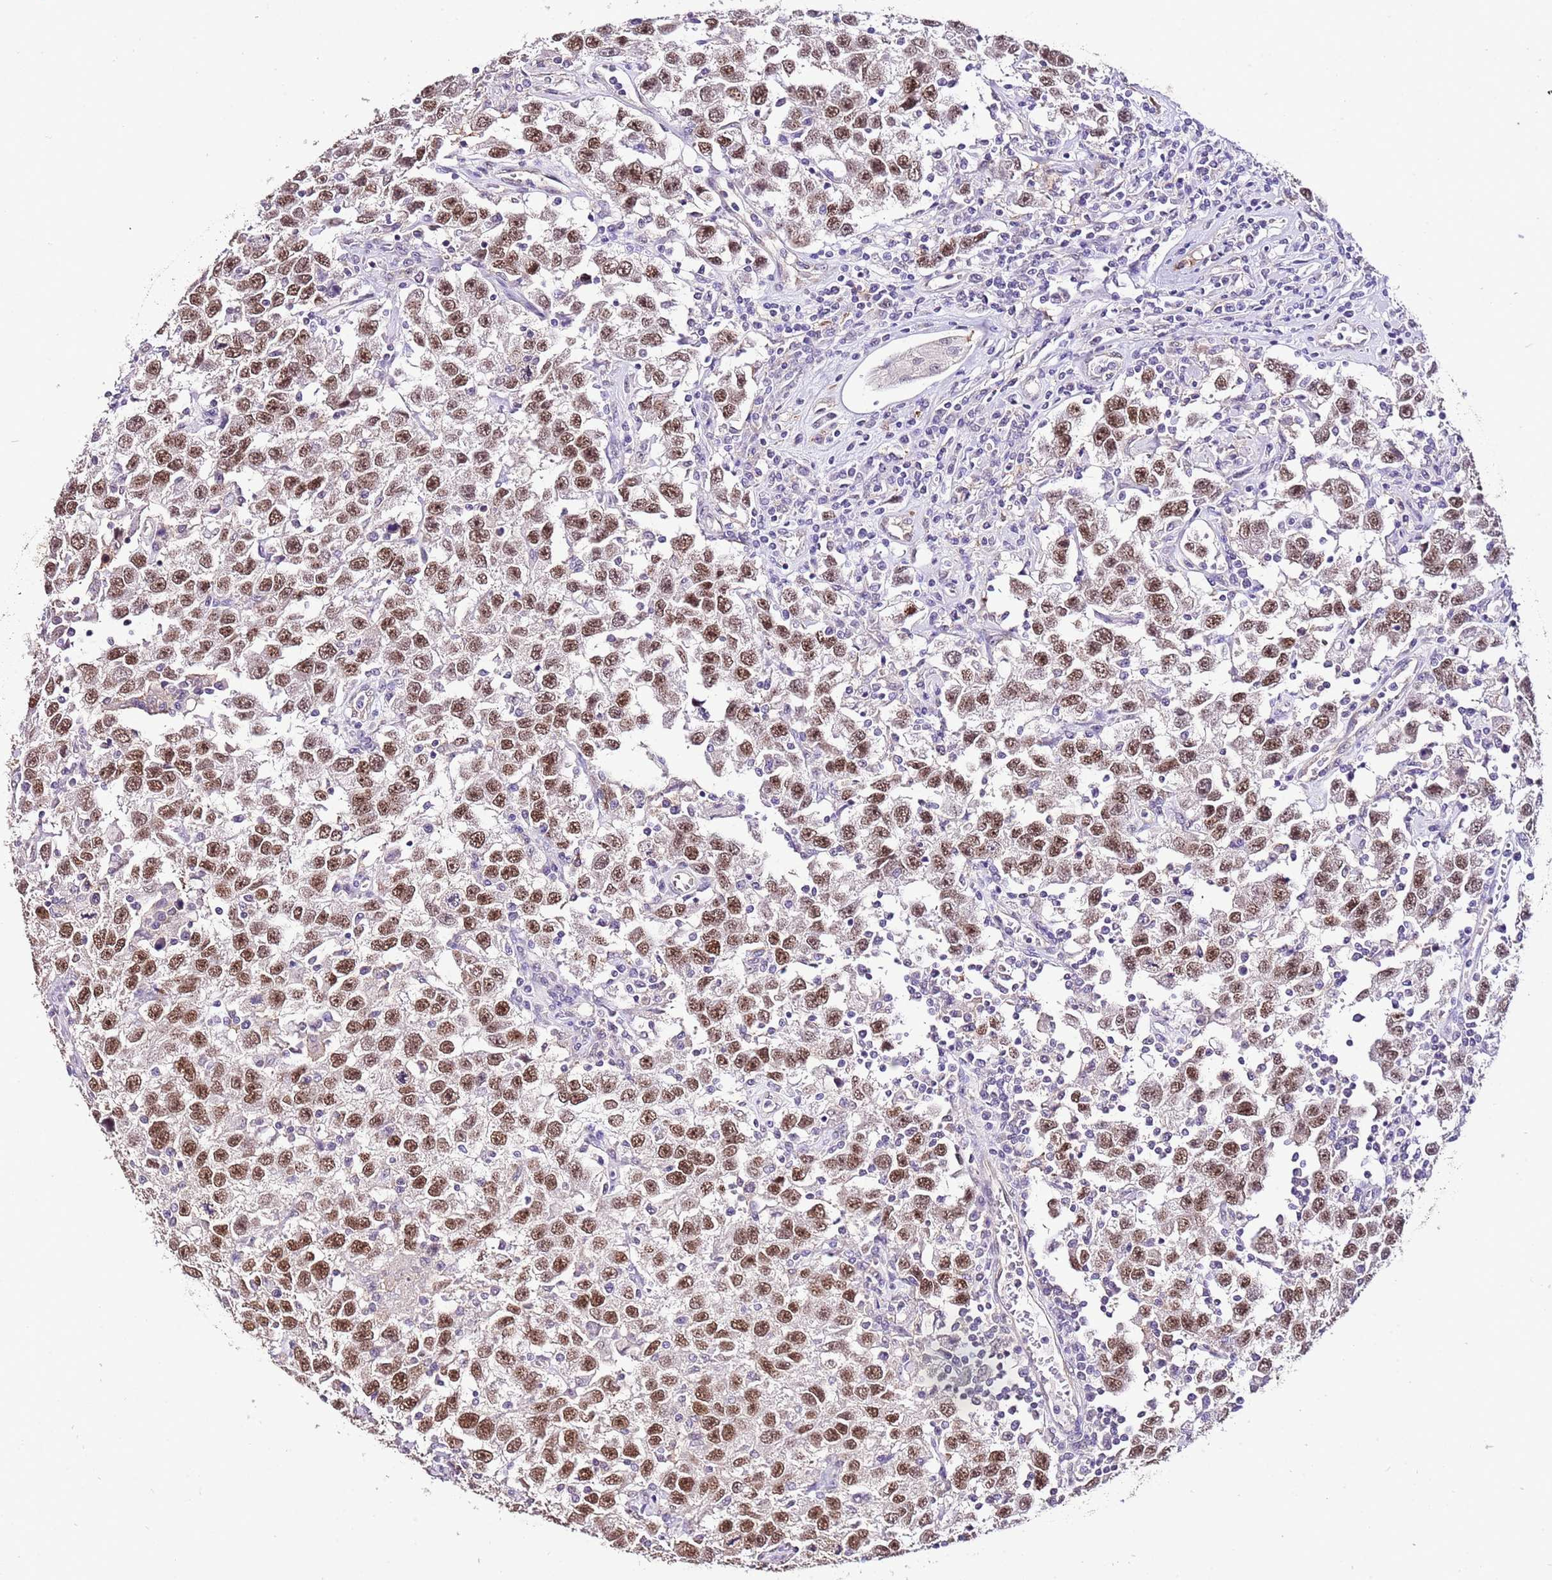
{"staining": {"intensity": "moderate", "quantity": ">75%", "location": "nuclear"}, "tissue": "testis cancer", "cell_type": "Tumor cells", "image_type": "cancer", "snomed": [{"axis": "morphology", "description": "Seminoma, NOS"}, {"axis": "topography", "description": "Testis"}], "caption": "Immunohistochemistry image of seminoma (testis) stained for a protein (brown), which displays medium levels of moderate nuclear staining in about >75% of tumor cells.", "gene": "IZUMO4", "patient": {"sex": "male", "age": 41}}